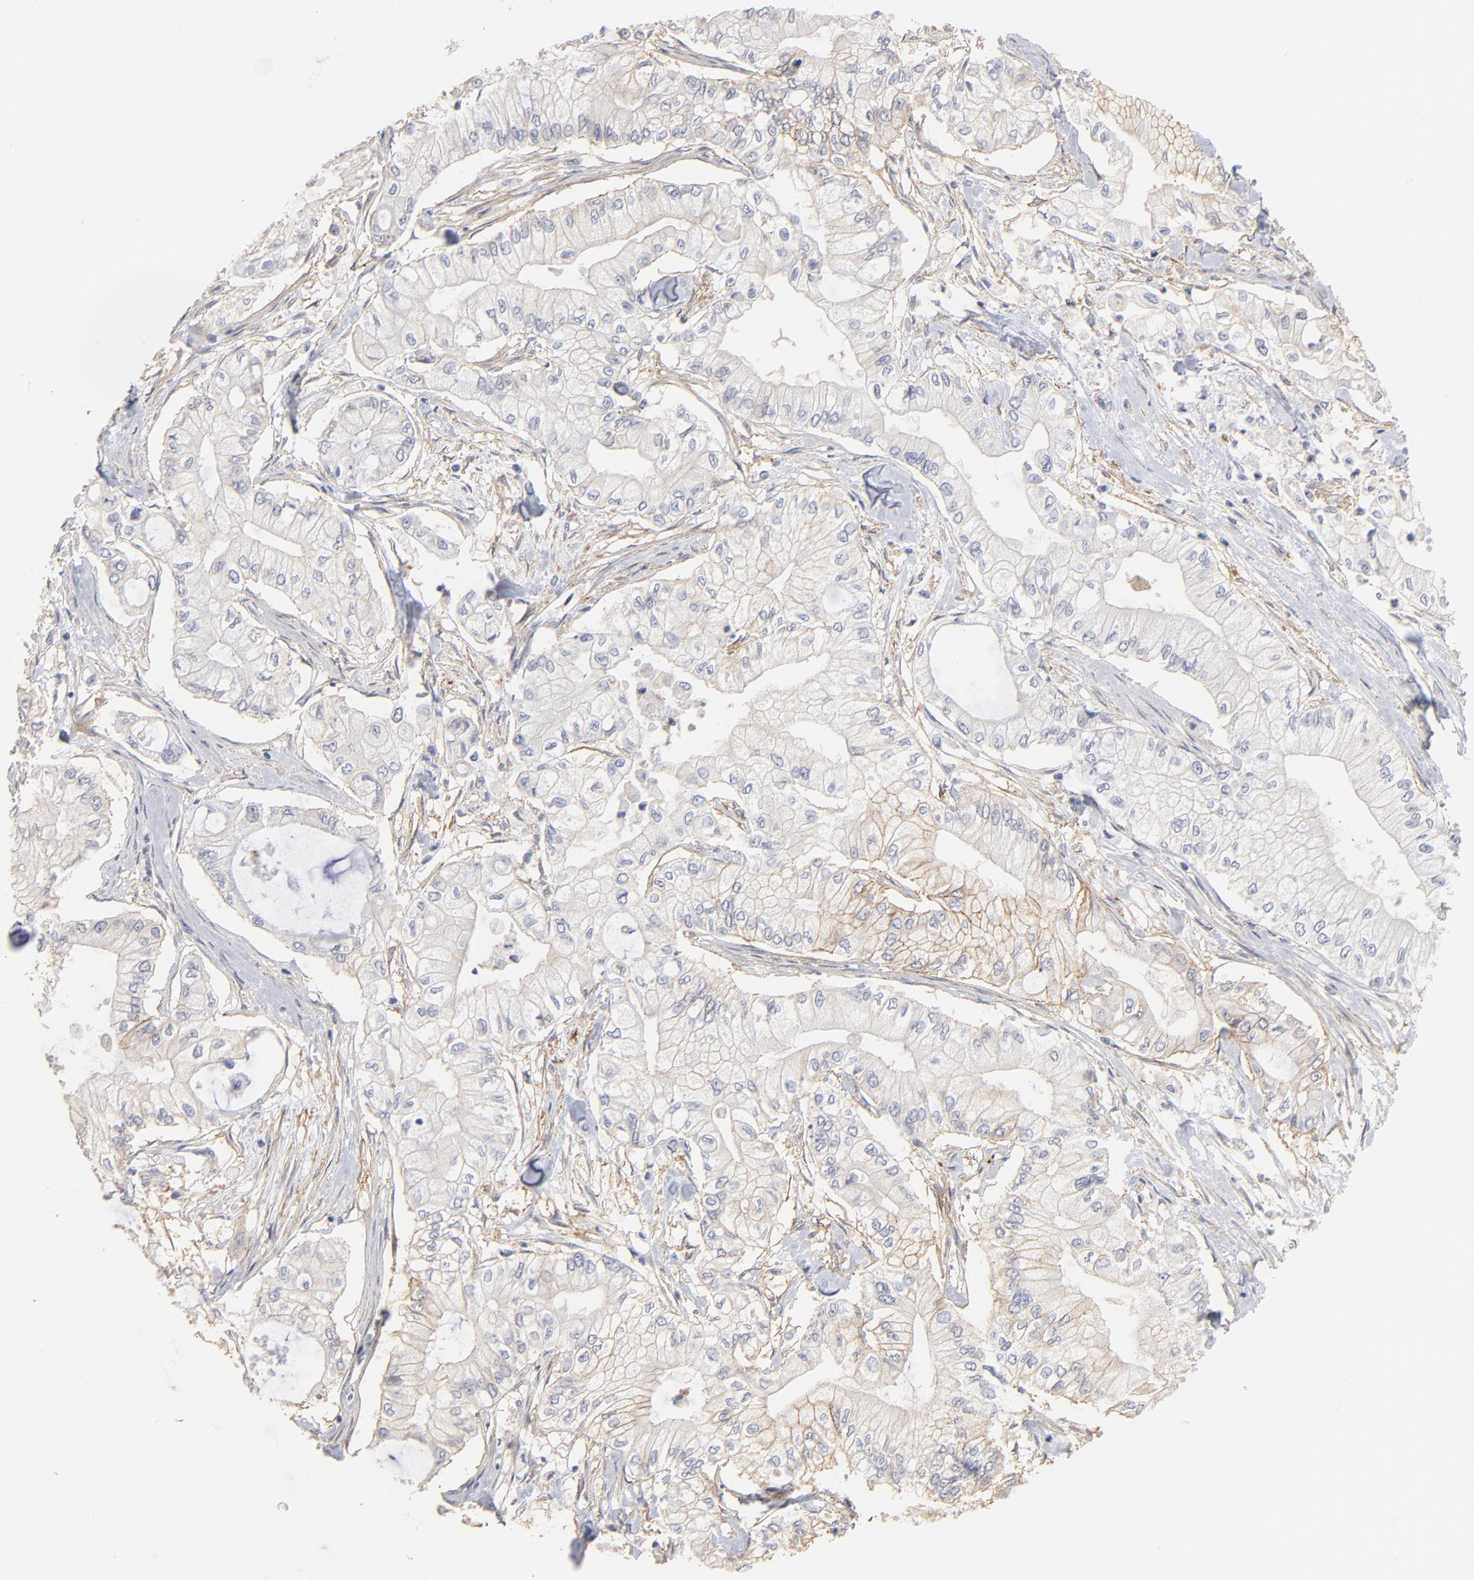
{"staining": {"intensity": "weak", "quantity": "25%-75%", "location": "cytoplasmic/membranous"}, "tissue": "pancreatic cancer", "cell_type": "Tumor cells", "image_type": "cancer", "snomed": [{"axis": "morphology", "description": "Adenocarcinoma, NOS"}, {"axis": "topography", "description": "Pancreas"}], "caption": "Protein analysis of adenocarcinoma (pancreatic) tissue demonstrates weak cytoplasmic/membranous positivity in about 25%-75% of tumor cells.", "gene": "SLC16A1", "patient": {"sex": "male", "age": 79}}